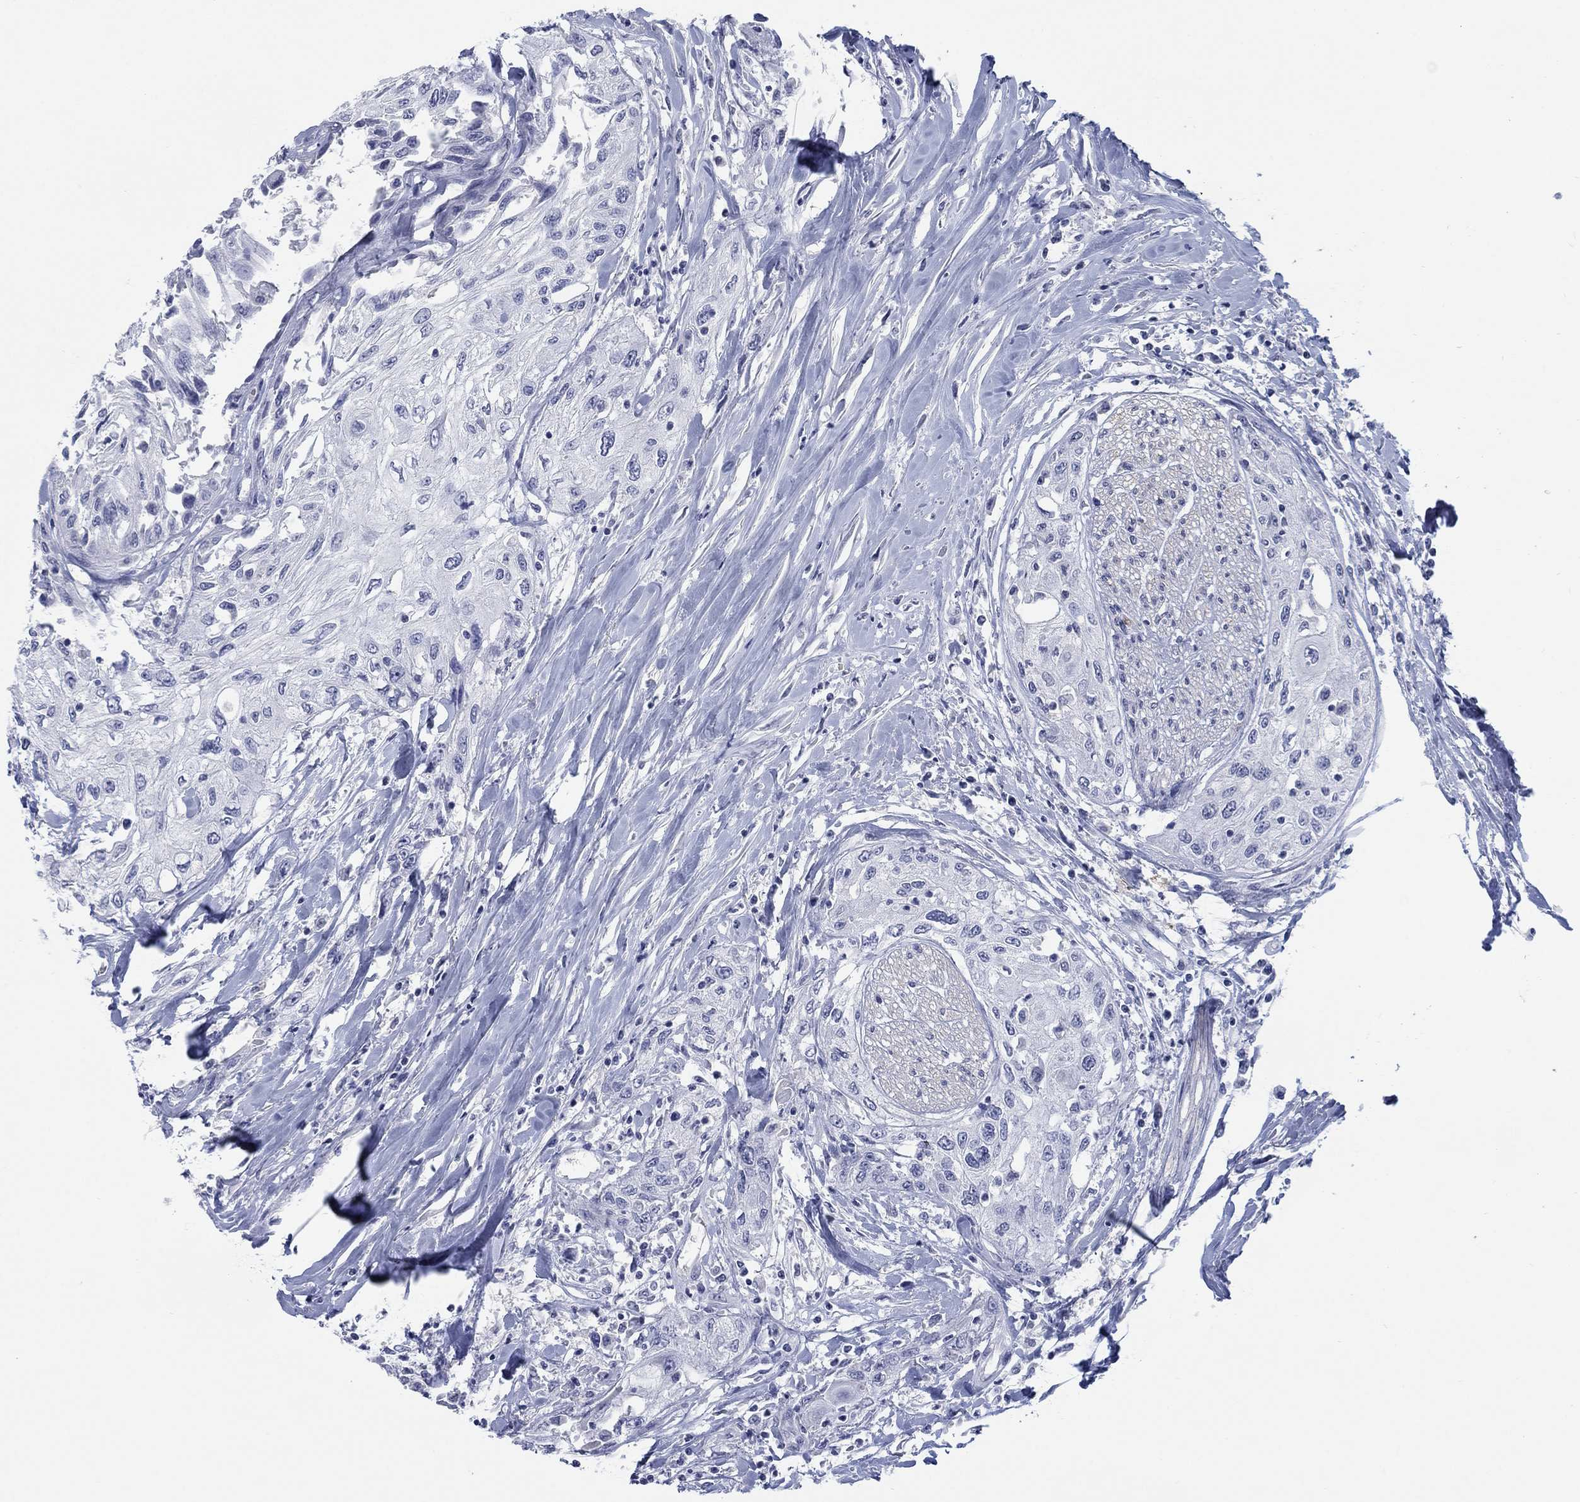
{"staining": {"intensity": "negative", "quantity": "none", "location": "none"}, "tissue": "head and neck cancer", "cell_type": "Tumor cells", "image_type": "cancer", "snomed": [{"axis": "morphology", "description": "Normal tissue, NOS"}, {"axis": "morphology", "description": "Squamous cell carcinoma, NOS"}, {"axis": "topography", "description": "Oral tissue"}, {"axis": "topography", "description": "Peripheral nerve tissue"}, {"axis": "topography", "description": "Head-Neck"}], "caption": "An IHC micrograph of head and neck cancer (squamous cell carcinoma) is shown. There is no staining in tumor cells of head and neck cancer (squamous cell carcinoma). (Brightfield microscopy of DAB IHC at high magnification).", "gene": "ATP6V1G2", "patient": {"sex": "female", "age": 59}}